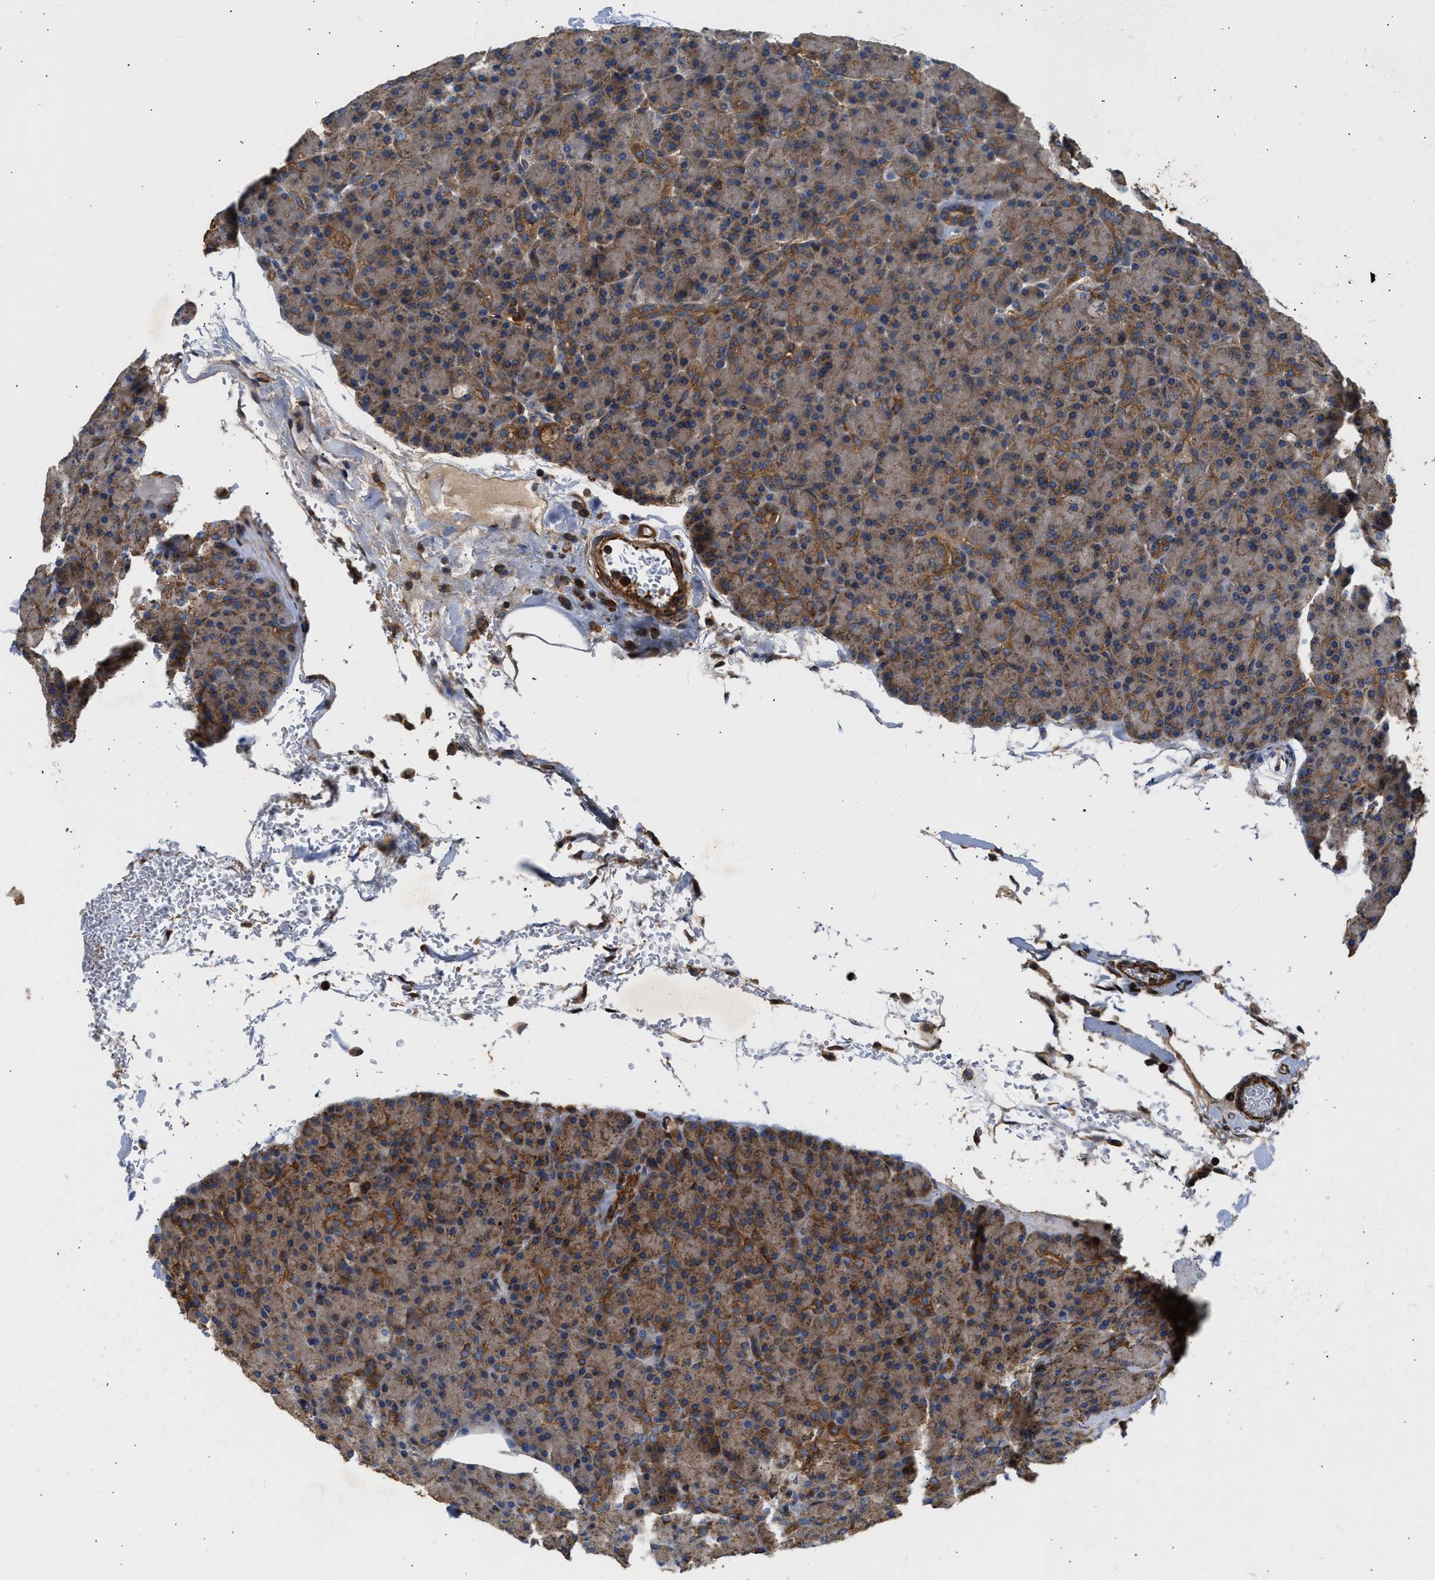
{"staining": {"intensity": "moderate", "quantity": "<25%", "location": "cytoplasmic/membranous"}, "tissue": "pancreas", "cell_type": "Exocrine glandular cells", "image_type": "normal", "snomed": [{"axis": "morphology", "description": "Normal tissue, NOS"}, {"axis": "topography", "description": "Pancreas"}], "caption": "Protein staining displays moderate cytoplasmic/membranous positivity in about <25% of exocrine glandular cells in normal pancreas.", "gene": "SAMD9L", "patient": {"sex": "female", "age": 43}}